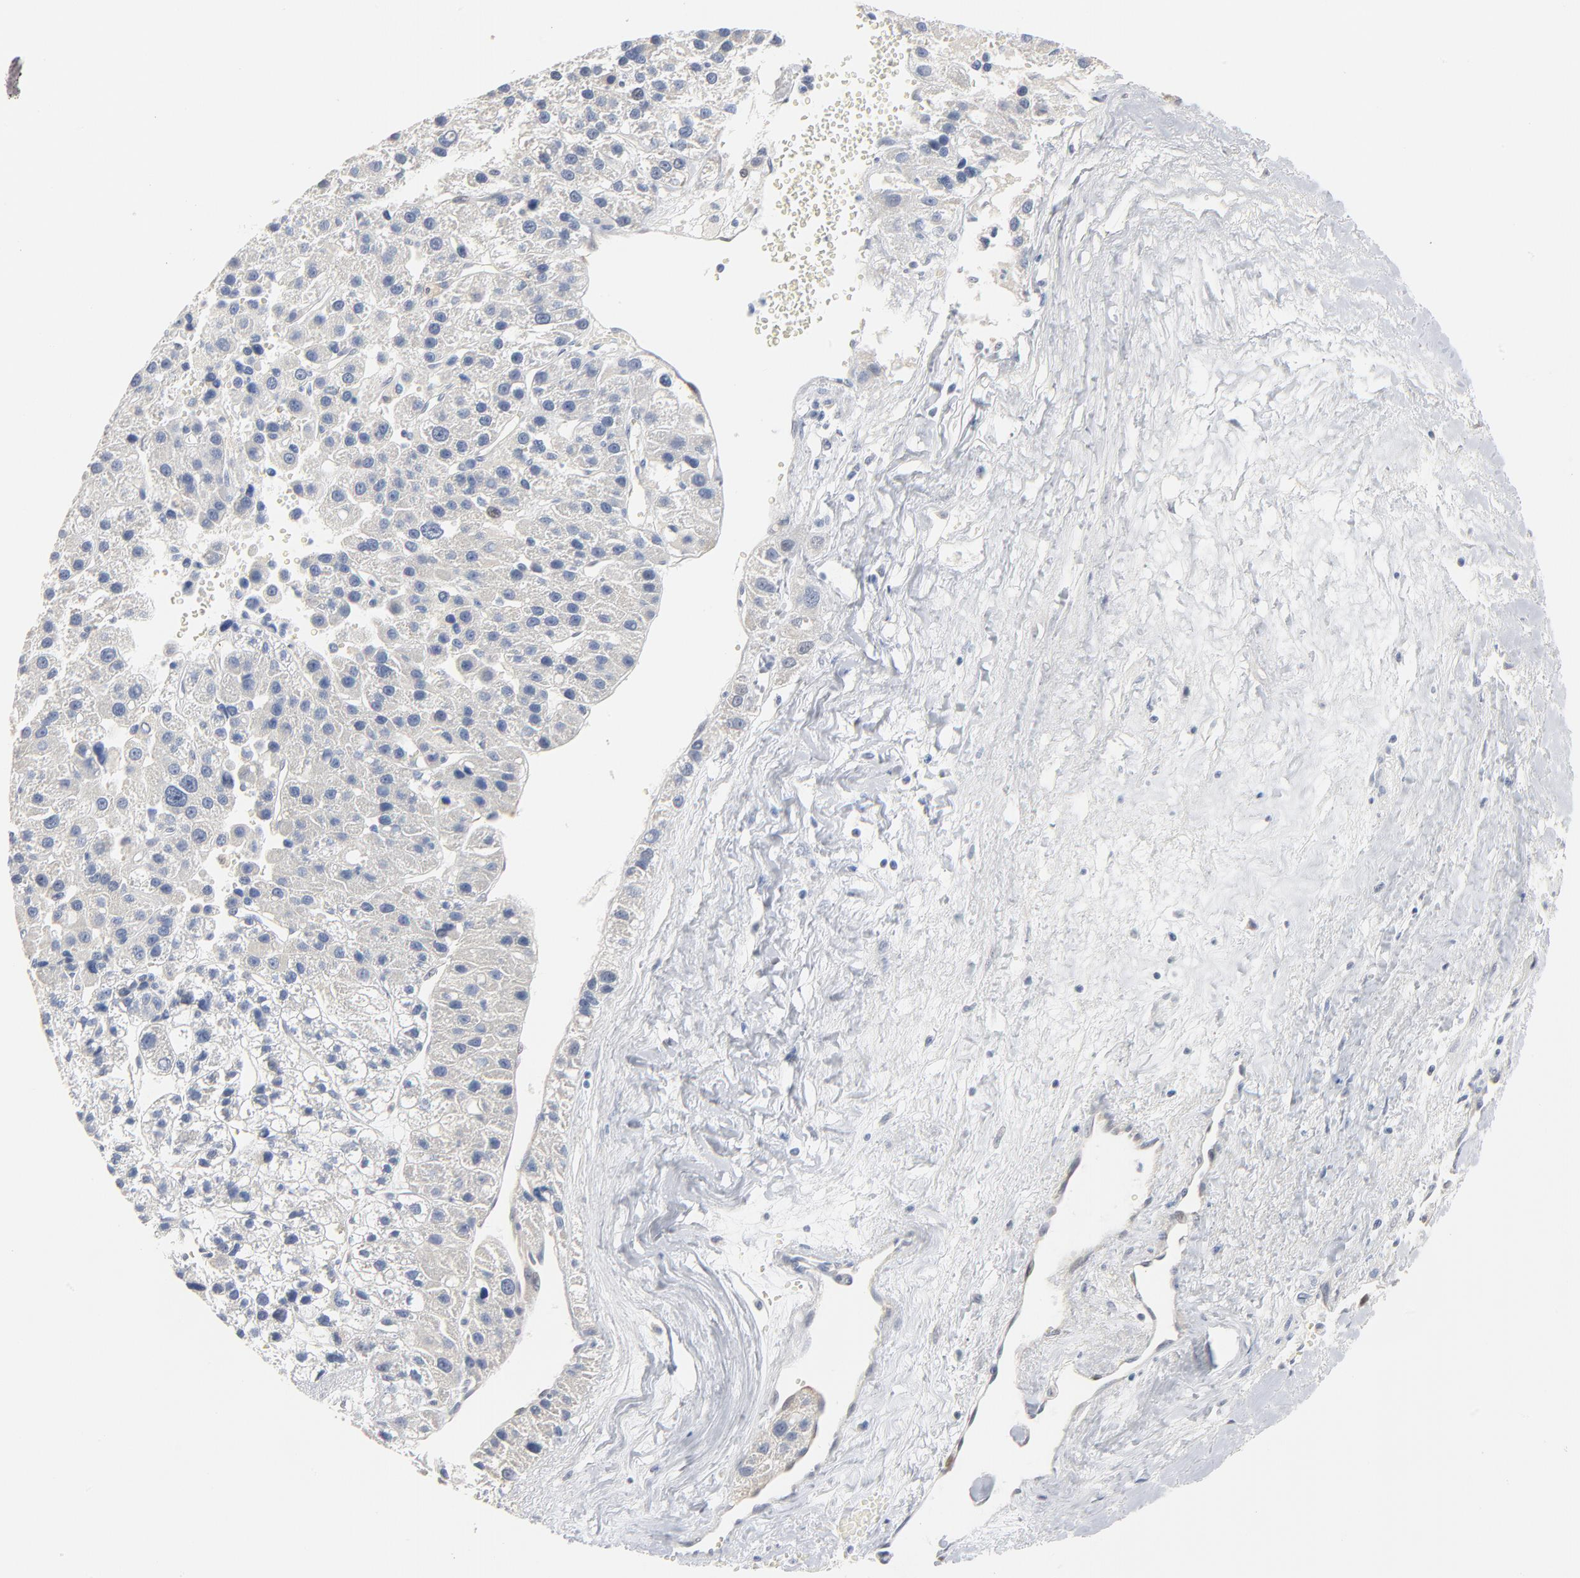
{"staining": {"intensity": "negative", "quantity": "none", "location": "none"}, "tissue": "liver cancer", "cell_type": "Tumor cells", "image_type": "cancer", "snomed": [{"axis": "morphology", "description": "Carcinoma, Hepatocellular, NOS"}, {"axis": "topography", "description": "Liver"}], "caption": "Human liver cancer stained for a protein using immunohistochemistry (IHC) reveals no positivity in tumor cells.", "gene": "EPCAM", "patient": {"sex": "female", "age": 85}}